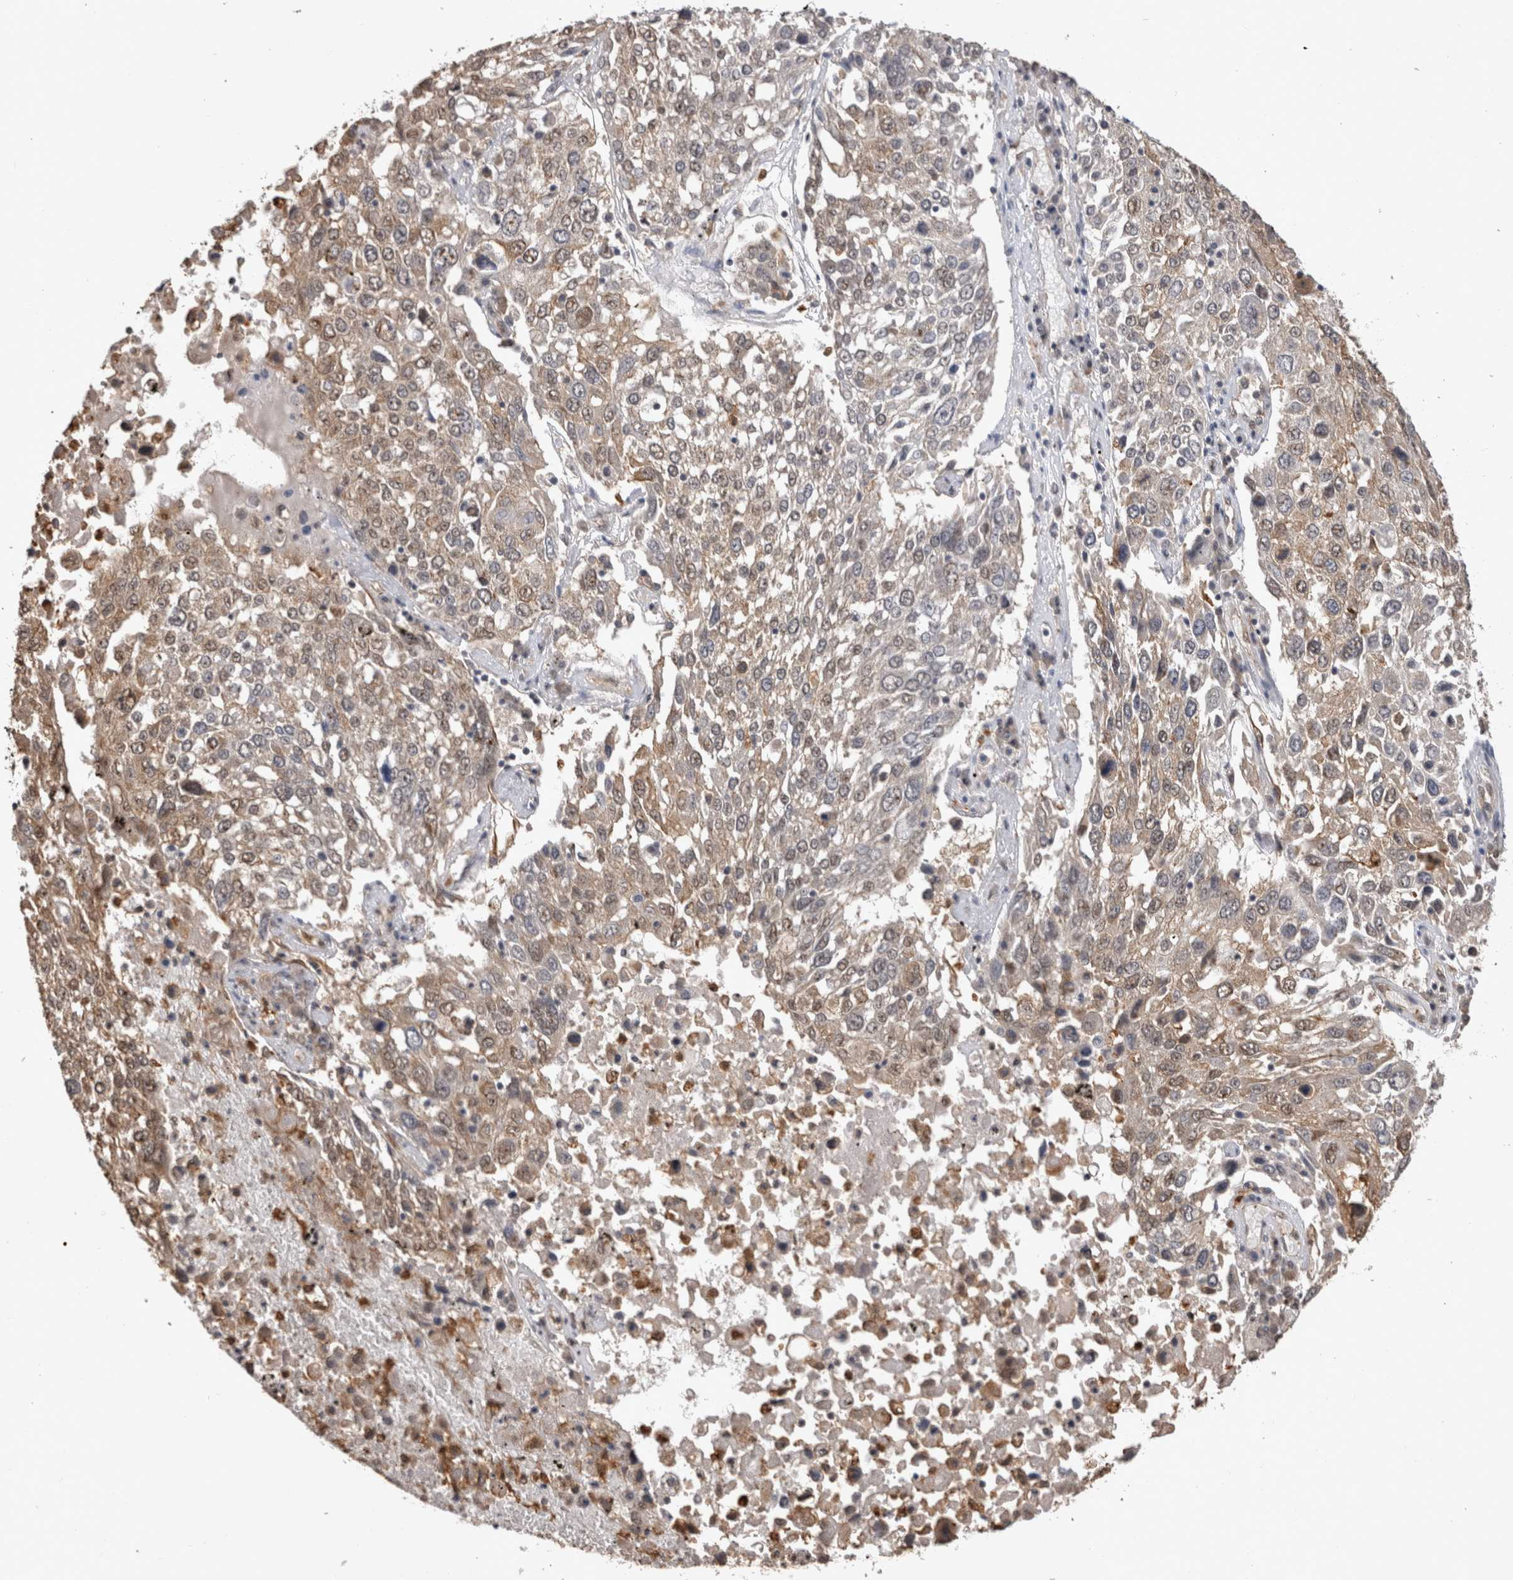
{"staining": {"intensity": "weak", "quantity": "25%-75%", "location": "cytoplasmic/membranous"}, "tissue": "lung cancer", "cell_type": "Tumor cells", "image_type": "cancer", "snomed": [{"axis": "morphology", "description": "Squamous cell carcinoma, NOS"}, {"axis": "topography", "description": "Lung"}], "caption": "A photomicrograph of human lung cancer (squamous cell carcinoma) stained for a protein shows weak cytoplasmic/membranous brown staining in tumor cells.", "gene": "PAK4", "patient": {"sex": "male", "age": 65}}